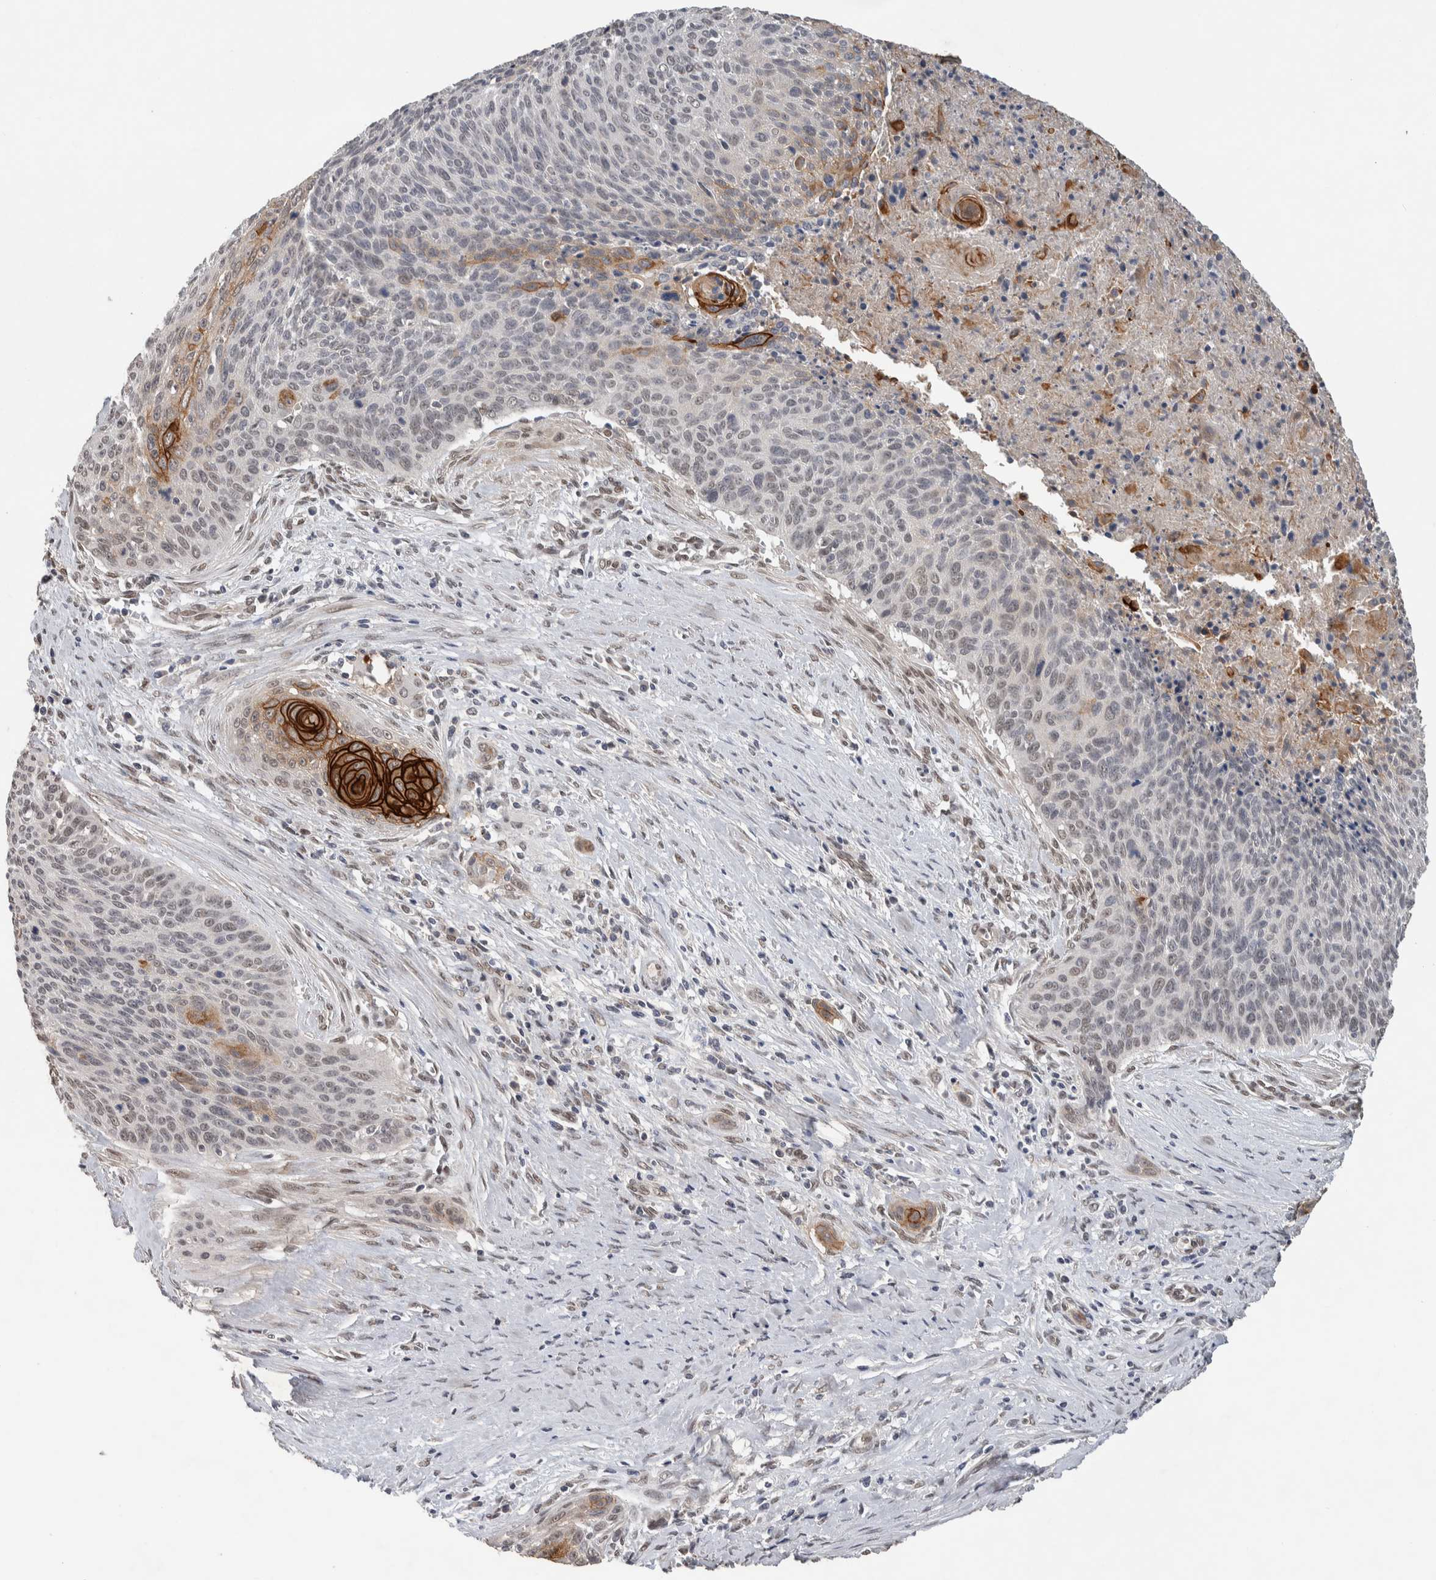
{"staining": {"intensity": "strong", "quantity": "<25%", "location": "cytoplasmic/membranous"}, "tissue": "cervical cancer", "cell_type": "Tumor cells", "image_type": "cancer", "snomed": [{"axis": "morphology", "description": "Squamous cell carcinoma, NOS"}, {"axis": "topography", "description": "Cervix"}], "caption": "Cervical cancer (squamous cell carcinoma) stained for a protein (brown) demonstrates strong cytoplasmic/membranous positive staining in approximately <25% of tumor cells.", "gene": "CYSRT1", "patient": {"sex": "female", "age": 55}}